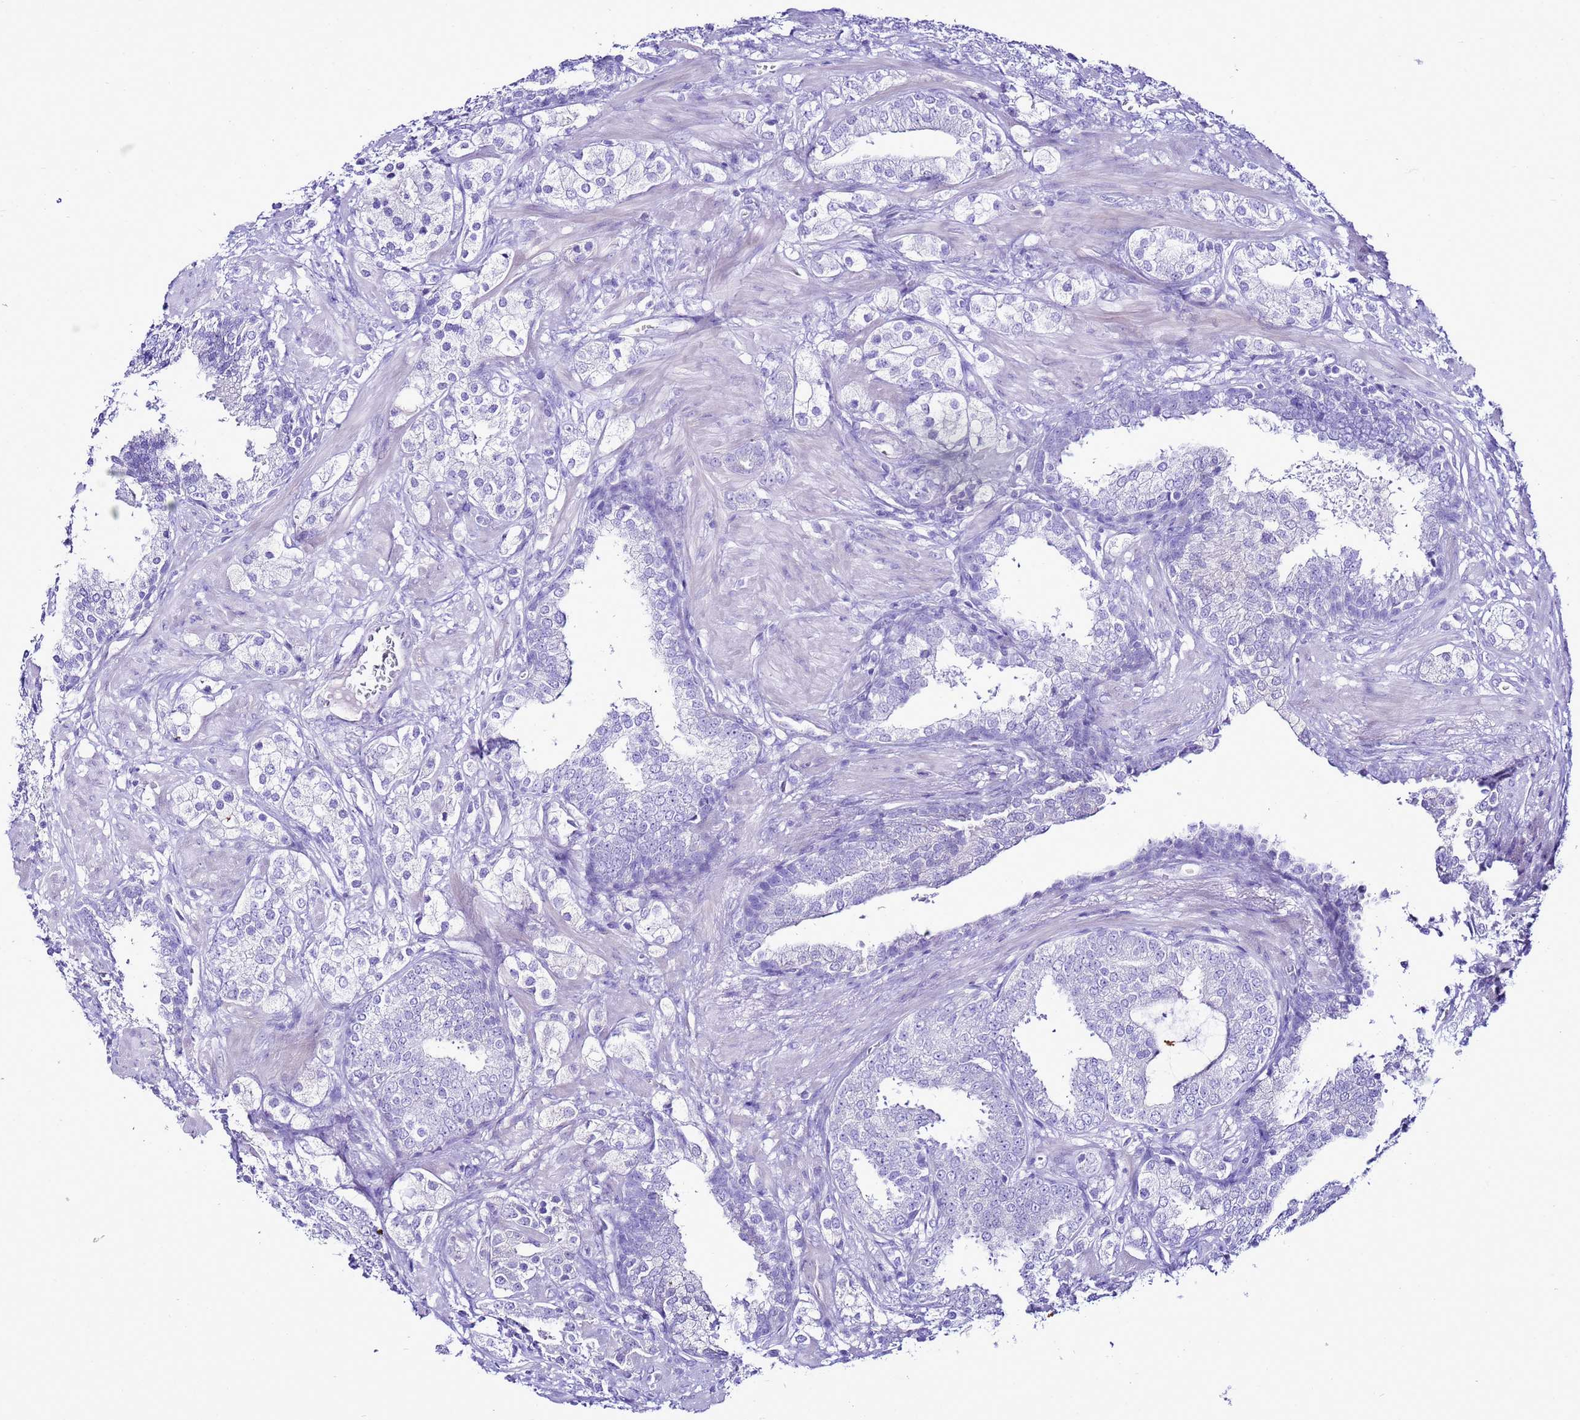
{"staining": {"intensity": "negative", "quantity": "none", "location": "none"}, "tissue": "prostate cancer", "cell_type": "Tumor cells", "image_type": "cancer", "snomed": [{"axis": "morphology", "description": "Adenocarcinoma, High grade"}, {"axis": "topography", "description": "Prostate"}], "caption": "Immunohistochemistry image of prostate adenocarcinoma (high-grade) stained for a protein (brown), which displays no staining in tumor cells.", "gene": "BEST2", "patient": {"sex": "male", "age": 50}}